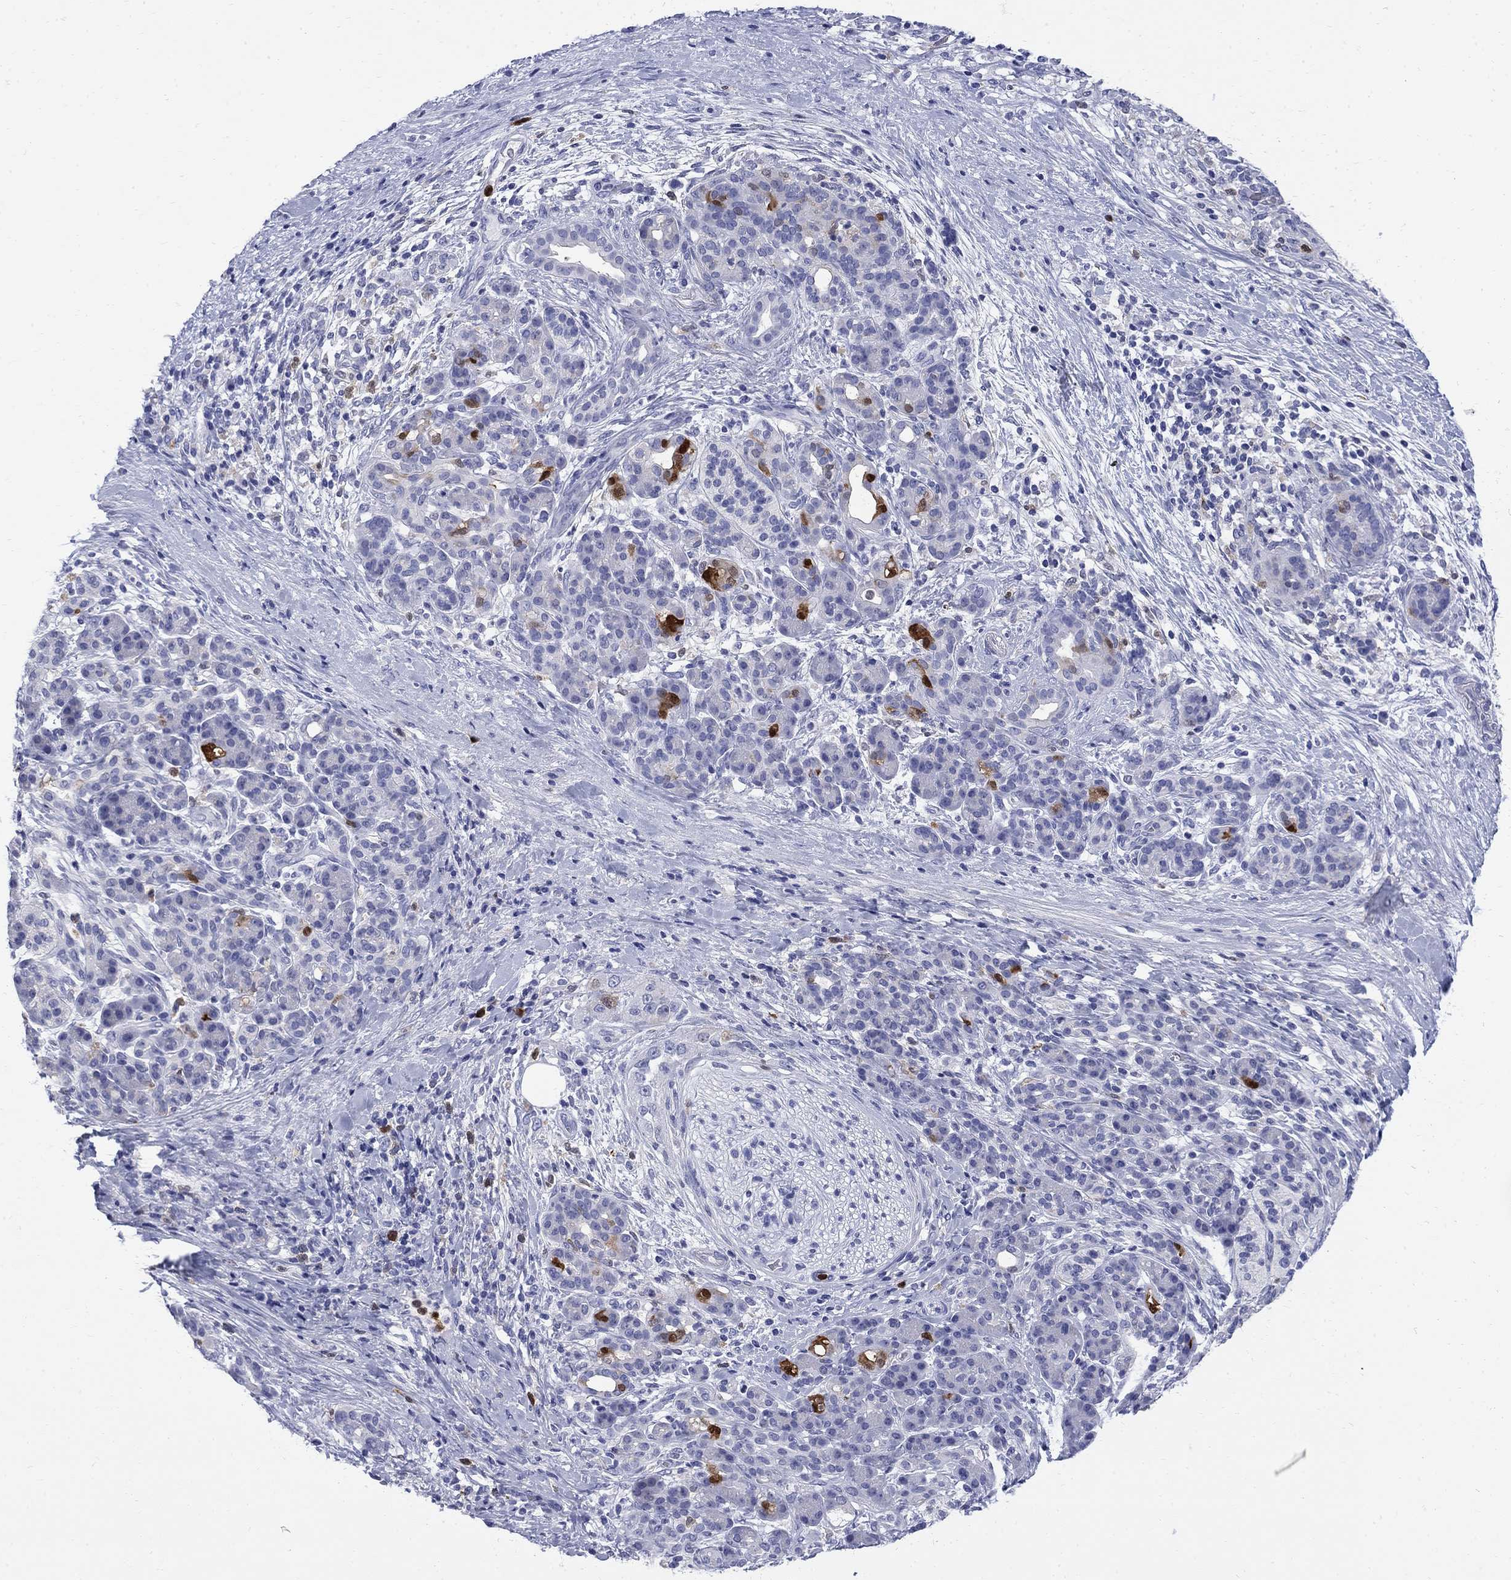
{"staining": {"intensity": "strong", "quantity": "<25%", "location": "cytoplasmic/membranous"}, "tissue": "pancreatic cancer", "cell_type": "Tumor cells", "image_type": "cancer", "snomed": [{"axis": "morphology", "description": "Adenocarcinoma, NOS"}, {"axis": "topography", "description": "Pancreas"}], "caption": "The immunohistochemical stain highlights strong cytoplasmic/membranous positivity in tumor cells of pancreatic adenocarcinoma tissue.", "gene": "SERPINB2", "patient": {"sex": "male", "age": 44}}